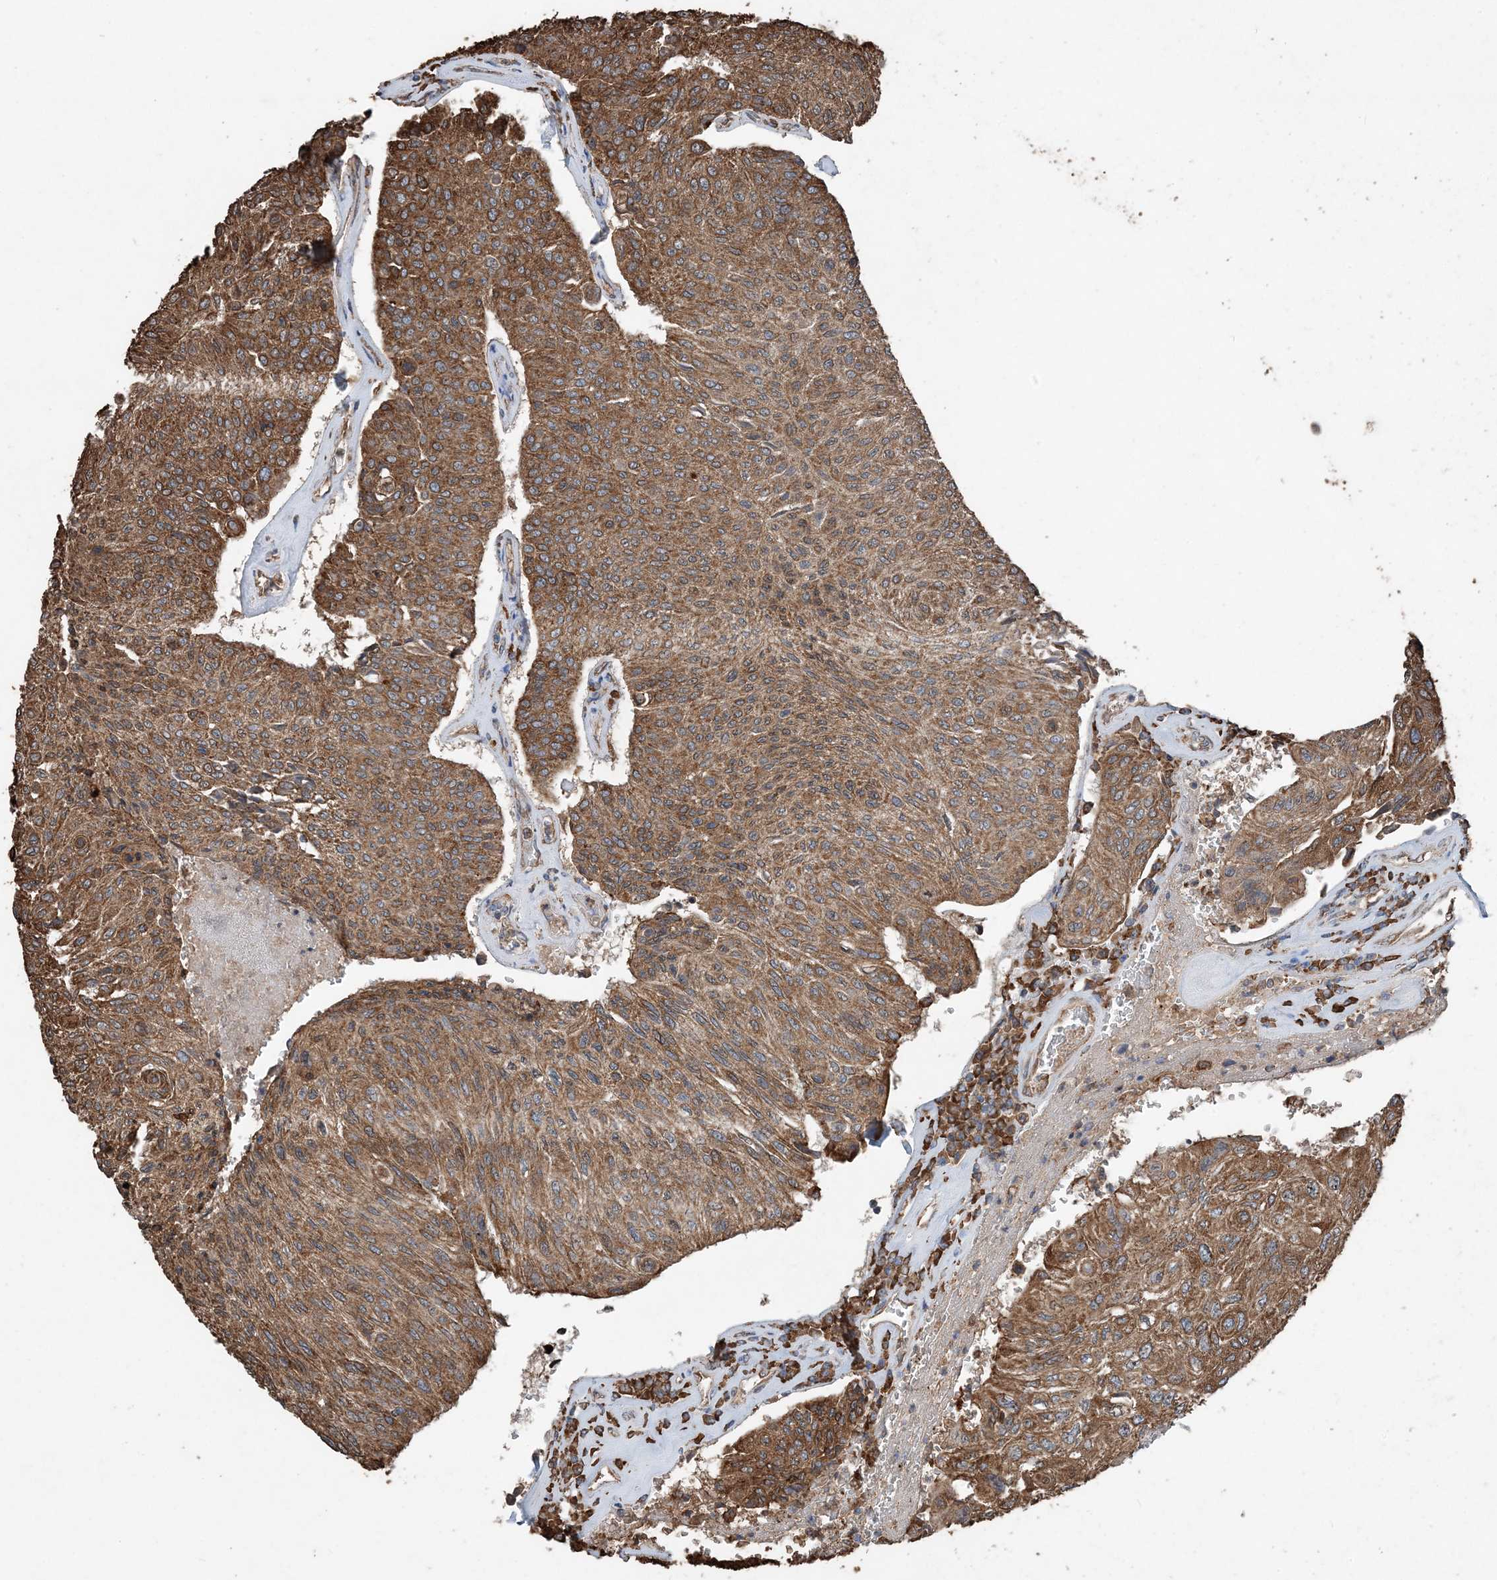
{"staining": {"intensity": "moderate", "quantity": ">75%", "location": "cytoplasmic/membranous"}, "tissue": "urothelial cancer", "cell_type": "Tumor cells", "image_type": "cancer", "snomed": [{"axis": "morphology", "description": "Urothelial carcinoma, High grade"}, {"axis": "topography", "description": "Urinary bladder"}], "caption": "High-grade urothelial carcinoma tissue exhibits moderate cytoplasmic/membranous expression in about >75% of tumor cells The staining was performed using DAB to visualize the protein expression in brown, while the nuclei were stained in blue with hematoxylin (Magnification: 20x).", "gene": "PDIA6", "patient": {"sex": "male", "age": 66}}